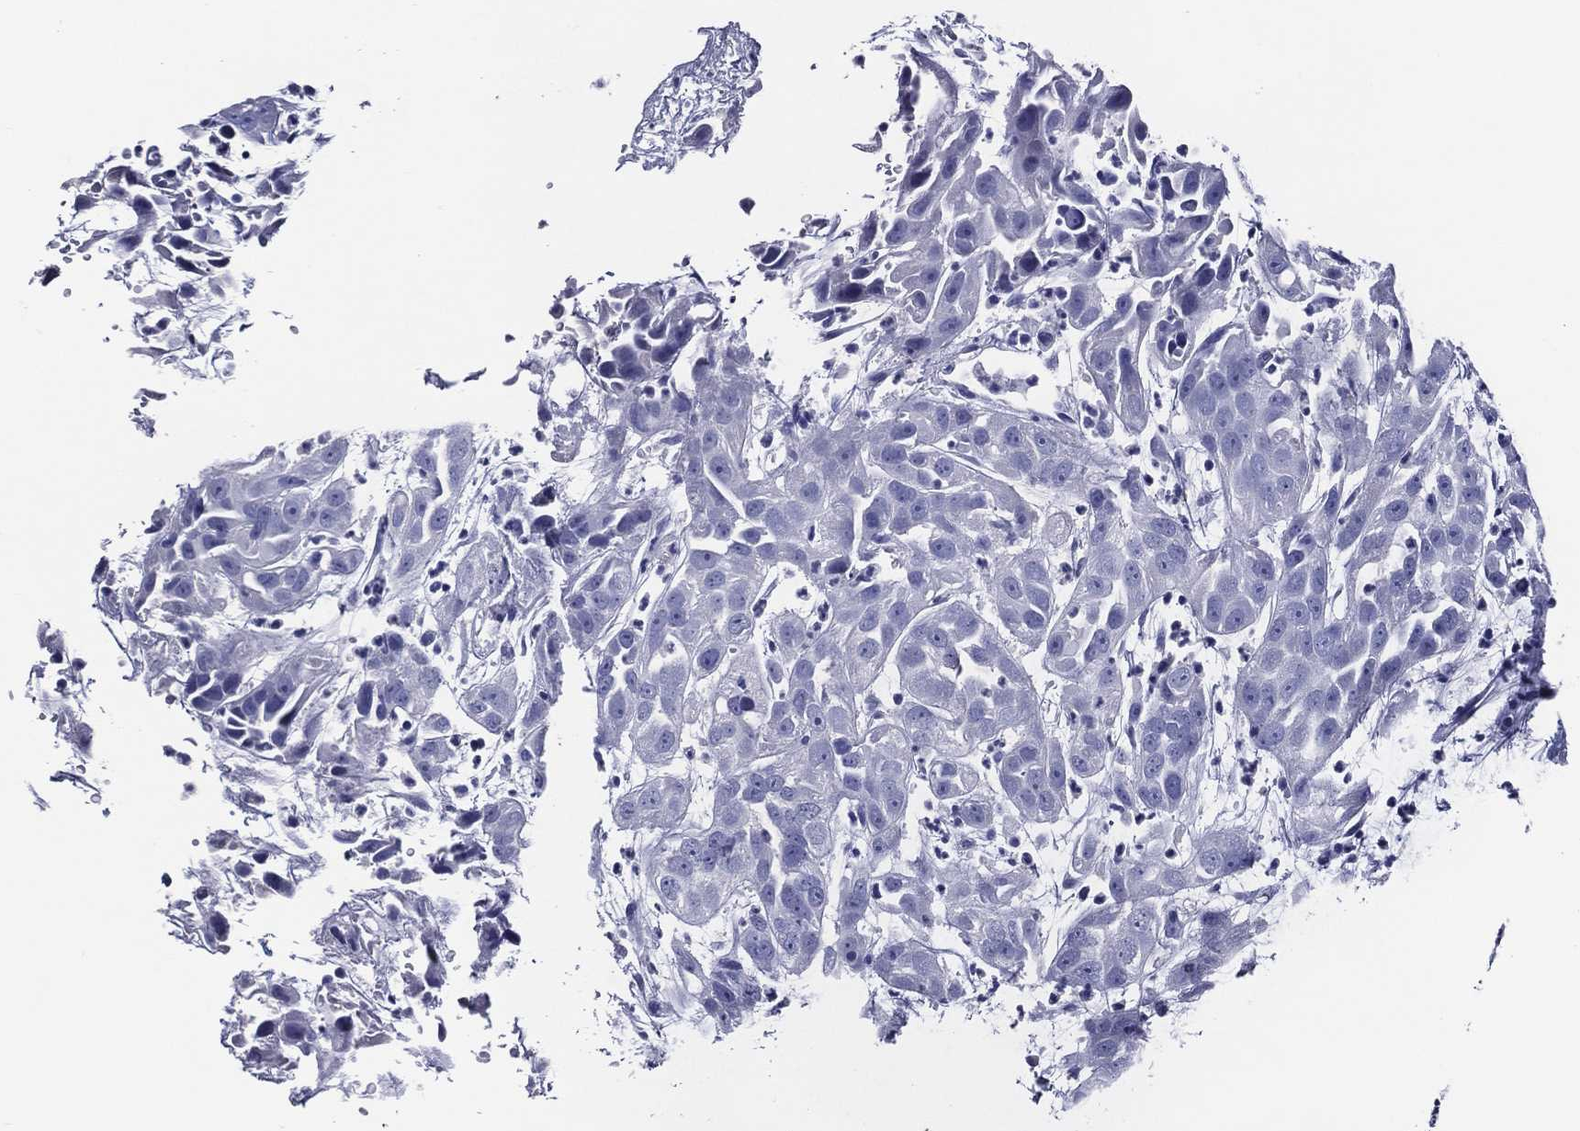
{"staining": {"intensity": "negative", "quantity": "none", "location": "none"}, "tissue": "urothelial cancer", "cell_type": "Tumor cells", "image_type": "cancer", "snomed": [{"axis": "morphology", "description": "Urothelial carcinoma, High grade"}, {"axis": "topography", "description": "Urinary bladder"}], "caption": "Tumor cells show no significant protein expression in urothelial cancer. The staining is performed using DAB (3,3'-diaminobenzidine) brown chromogen with nuclei counter-stained in using hematoxylin.", "gene": "ACE2", "patient": {"sex": "female", "age": 41}}